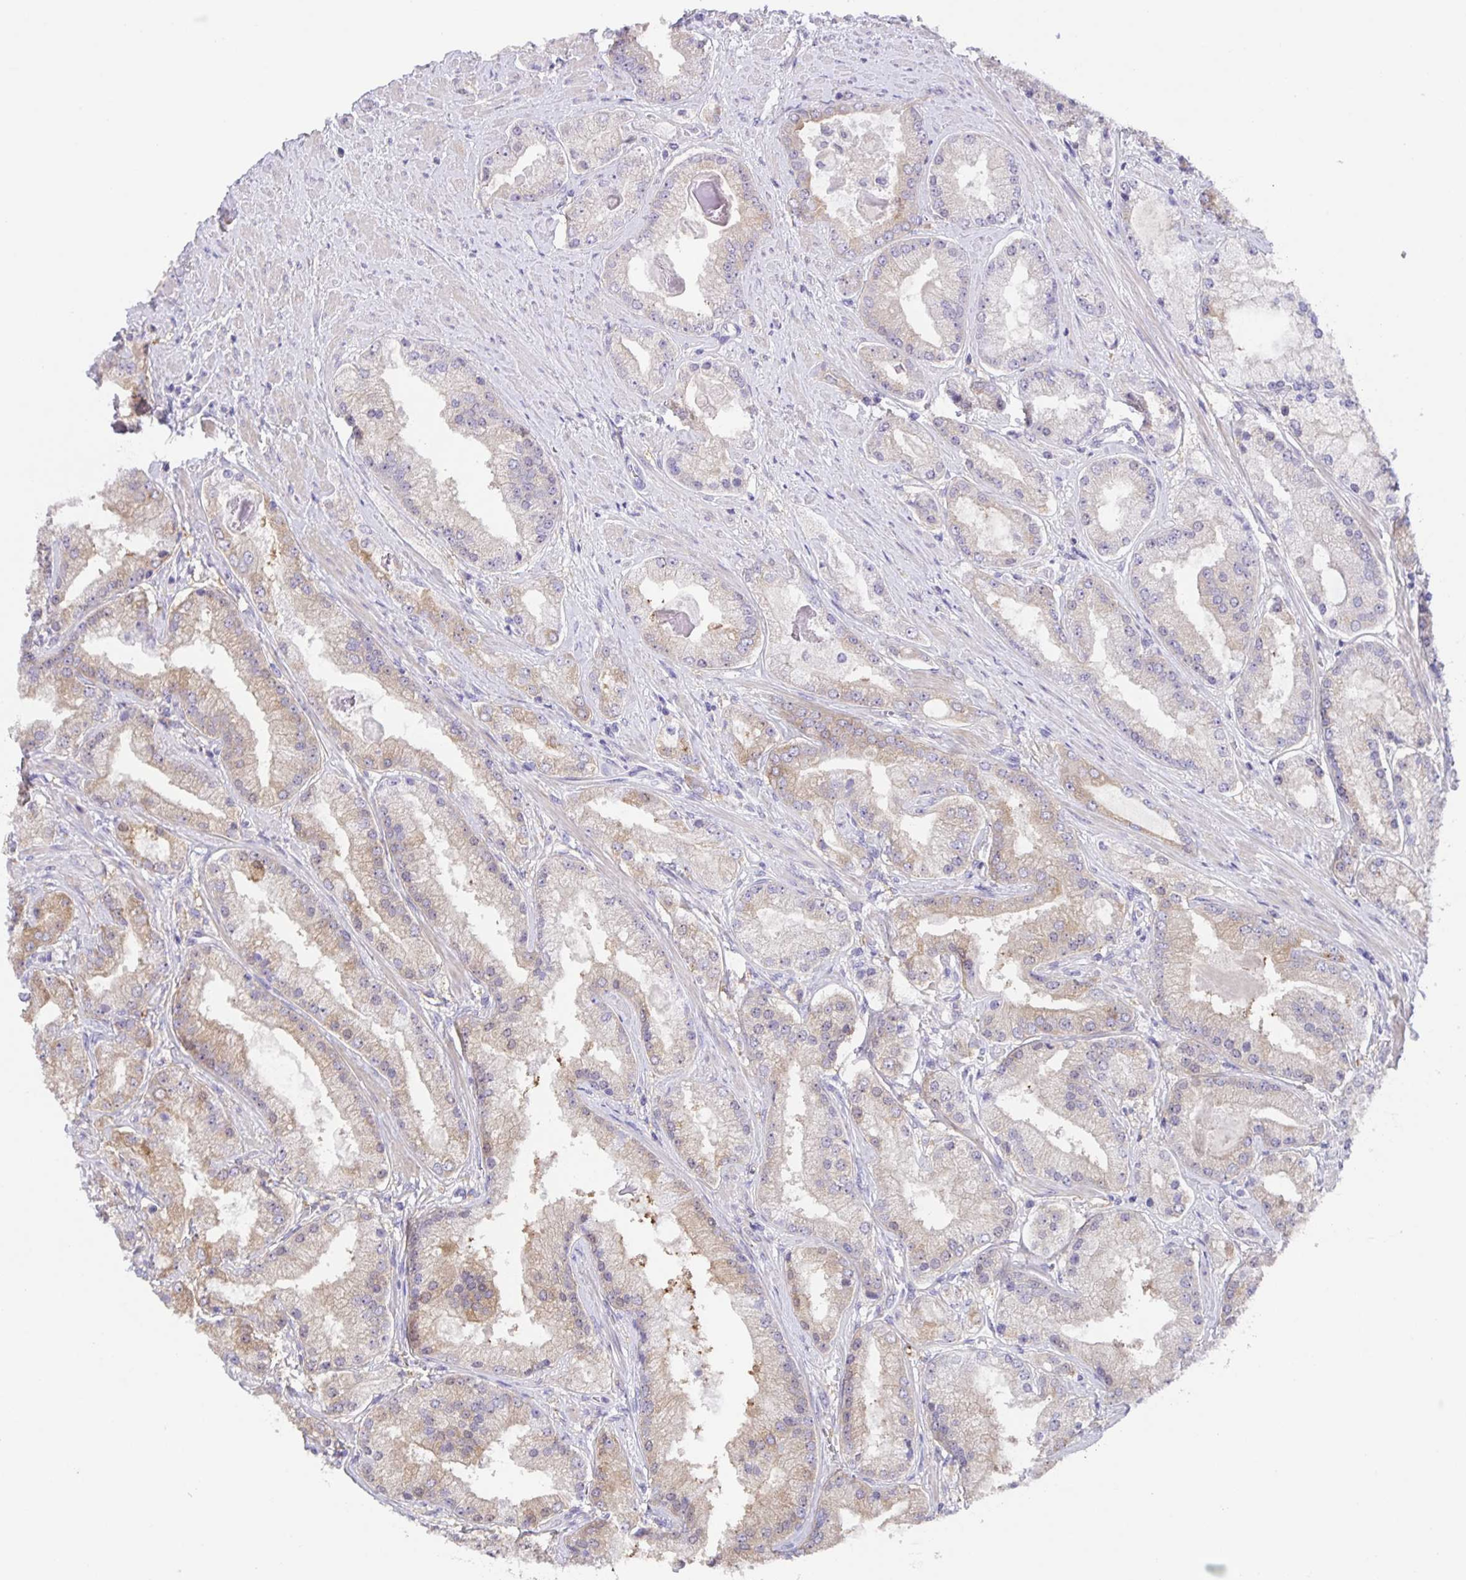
{"staining": {"intensity": "weak", "quantity": "<25%", "location": "cytoplasmic/membranous"}, "tissue": "prostate cancer", "cell_type": "Tumor cells", "image_type": "cancer", "snomed": [{"axis": "morphology", "description": "Adenocarcinoma, High grade"}, {"axis": "topography", "description": "Prostate"}], "caption": "Tumor cells show no significant positivity in high-grade adenocarcinoma (prostate).", "gene": "PRR36", "patient": {"sex": "male", "age": 67}}